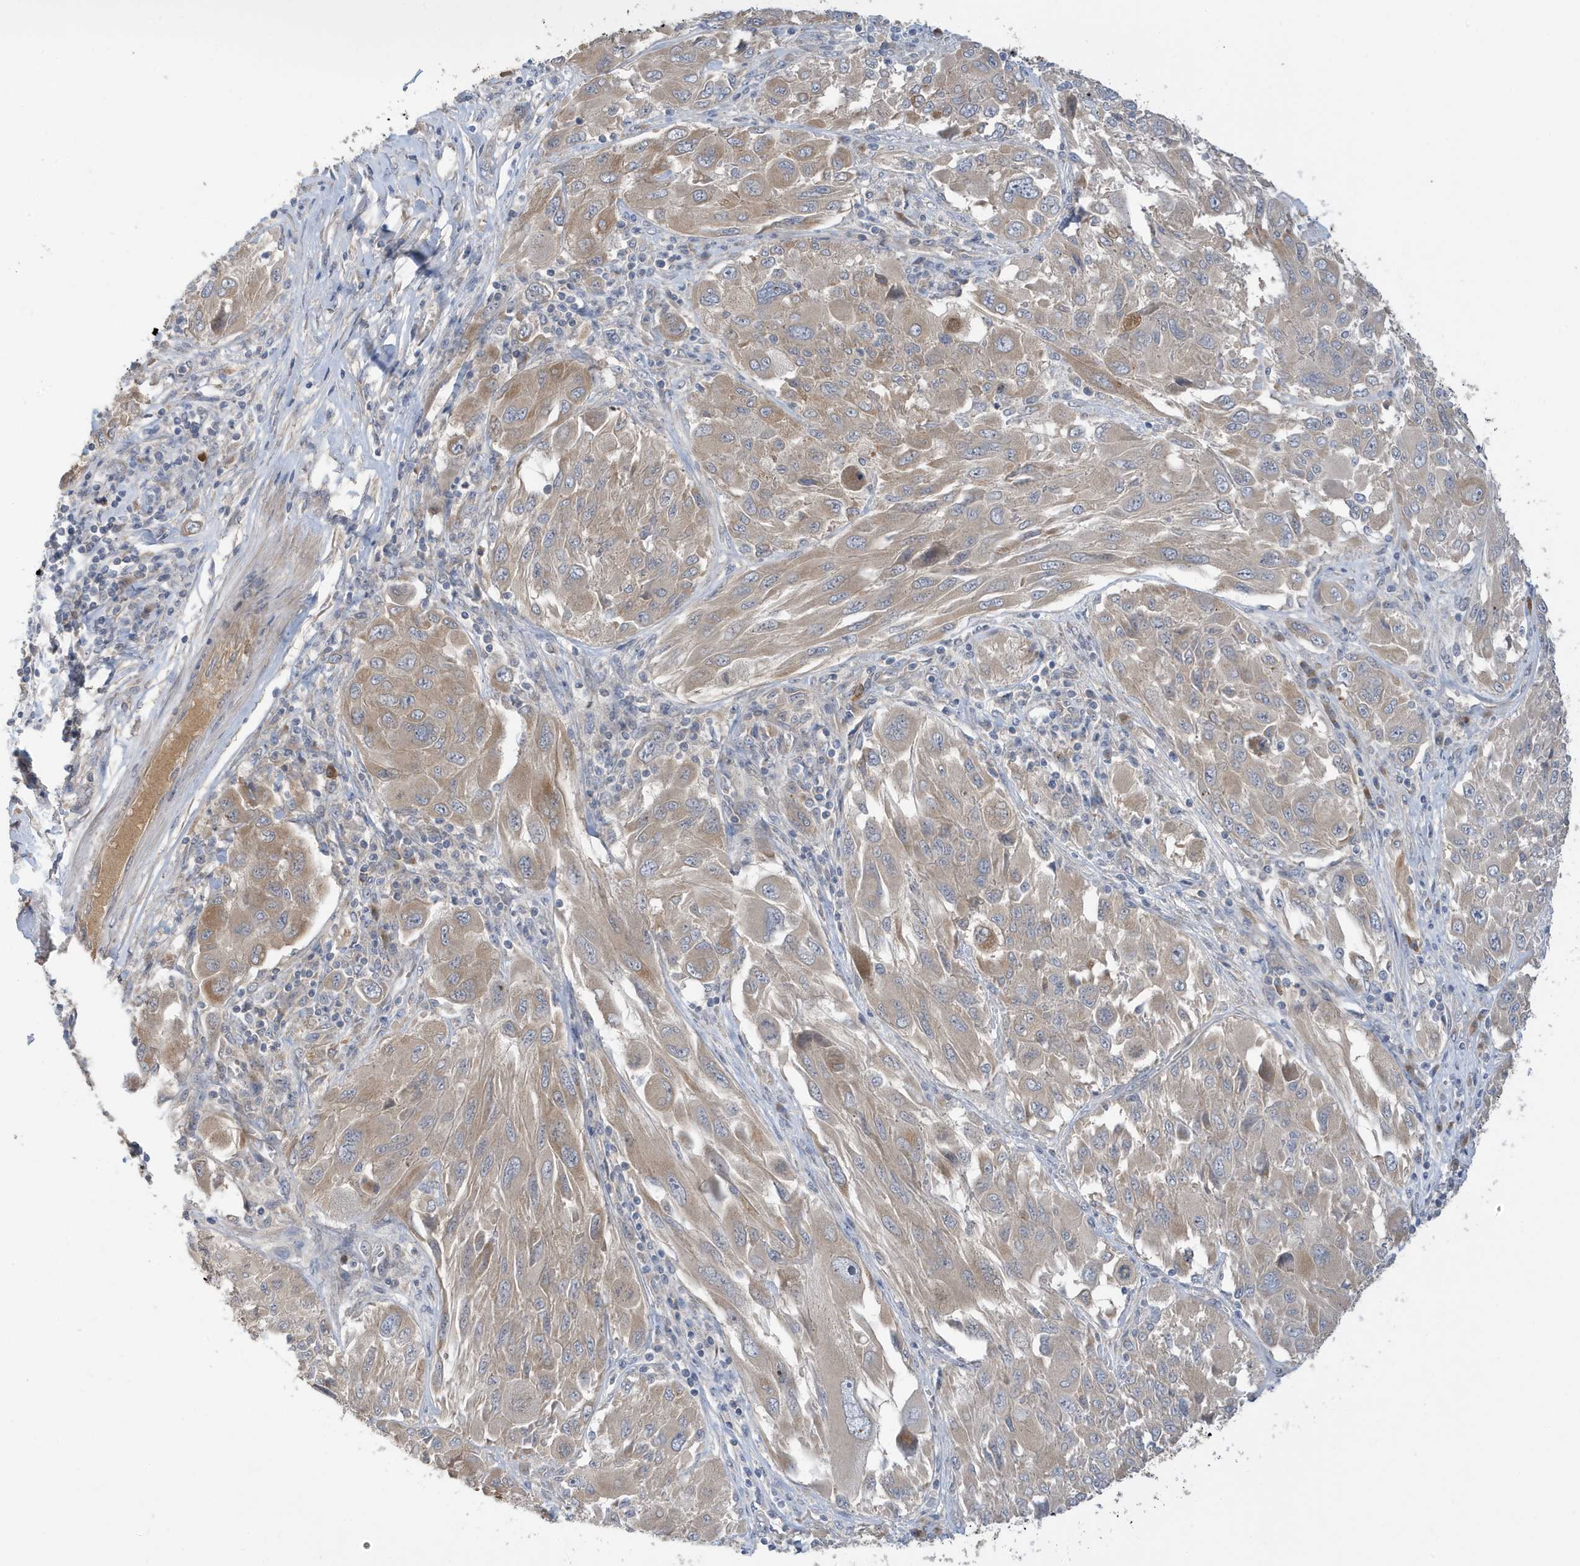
{"staining": {"intensity": "weak", "quantity": "25%-75%", "location": "cytoplasmic/membranous"}, "tissue": "melanoma", "cell_type": "Tumor cells", "image_type": "cancer", "snomed": [{"axis": "morphology", "description": "Malignant melanoma, NOS"}, {"axis": "topography", "description": "Skin"}], "caption": "This is an image of immunohistochemistry (IHC) staining of malignant melanoma, which shows weak positivity in the cytoplasmic/membranous of tumor cells.", "gene": "LAPTM4A", "patient": {"sex": "female", "age": 91}}